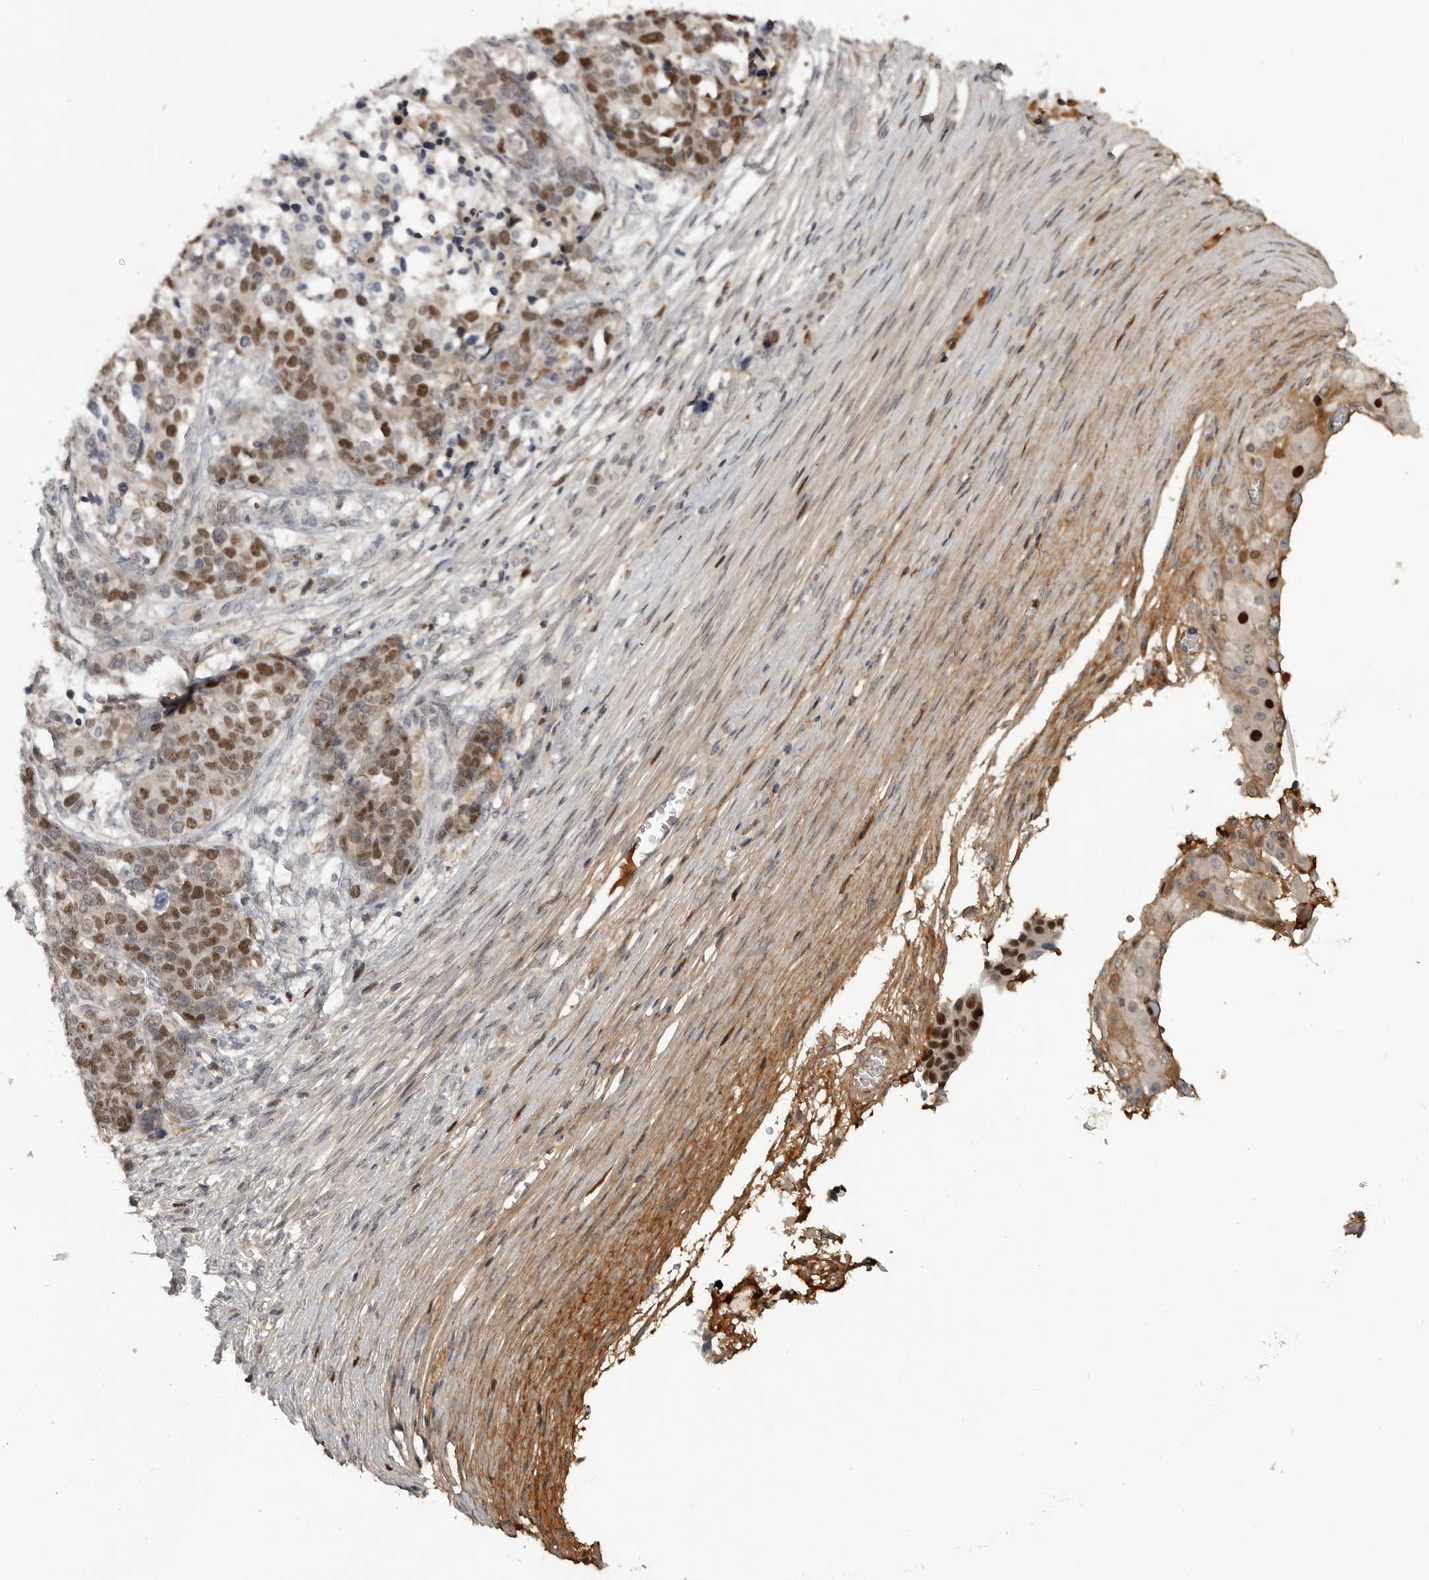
{"staining": {"intensity": "moderate", "quantity": ">75%", "location": "nuclear"}, "tissue": "ovarian cancer", "cell_type": "Tumor cells", "image_type": "cancer", "snomed": [{"axis": "morphology", "description": "Cystadenocarcinoma, serous, NOS"}, {"axis": "topography", "description": "Ovary"}], "caption": "Protein expression analysis of ovarian cancer (serous cystadenocarcinoma) exhibits moderate nuclear expression in approximately >75% of tumor cells.", "gene": "ZNF277", "patient": {"sex": "female", "age": 44}}